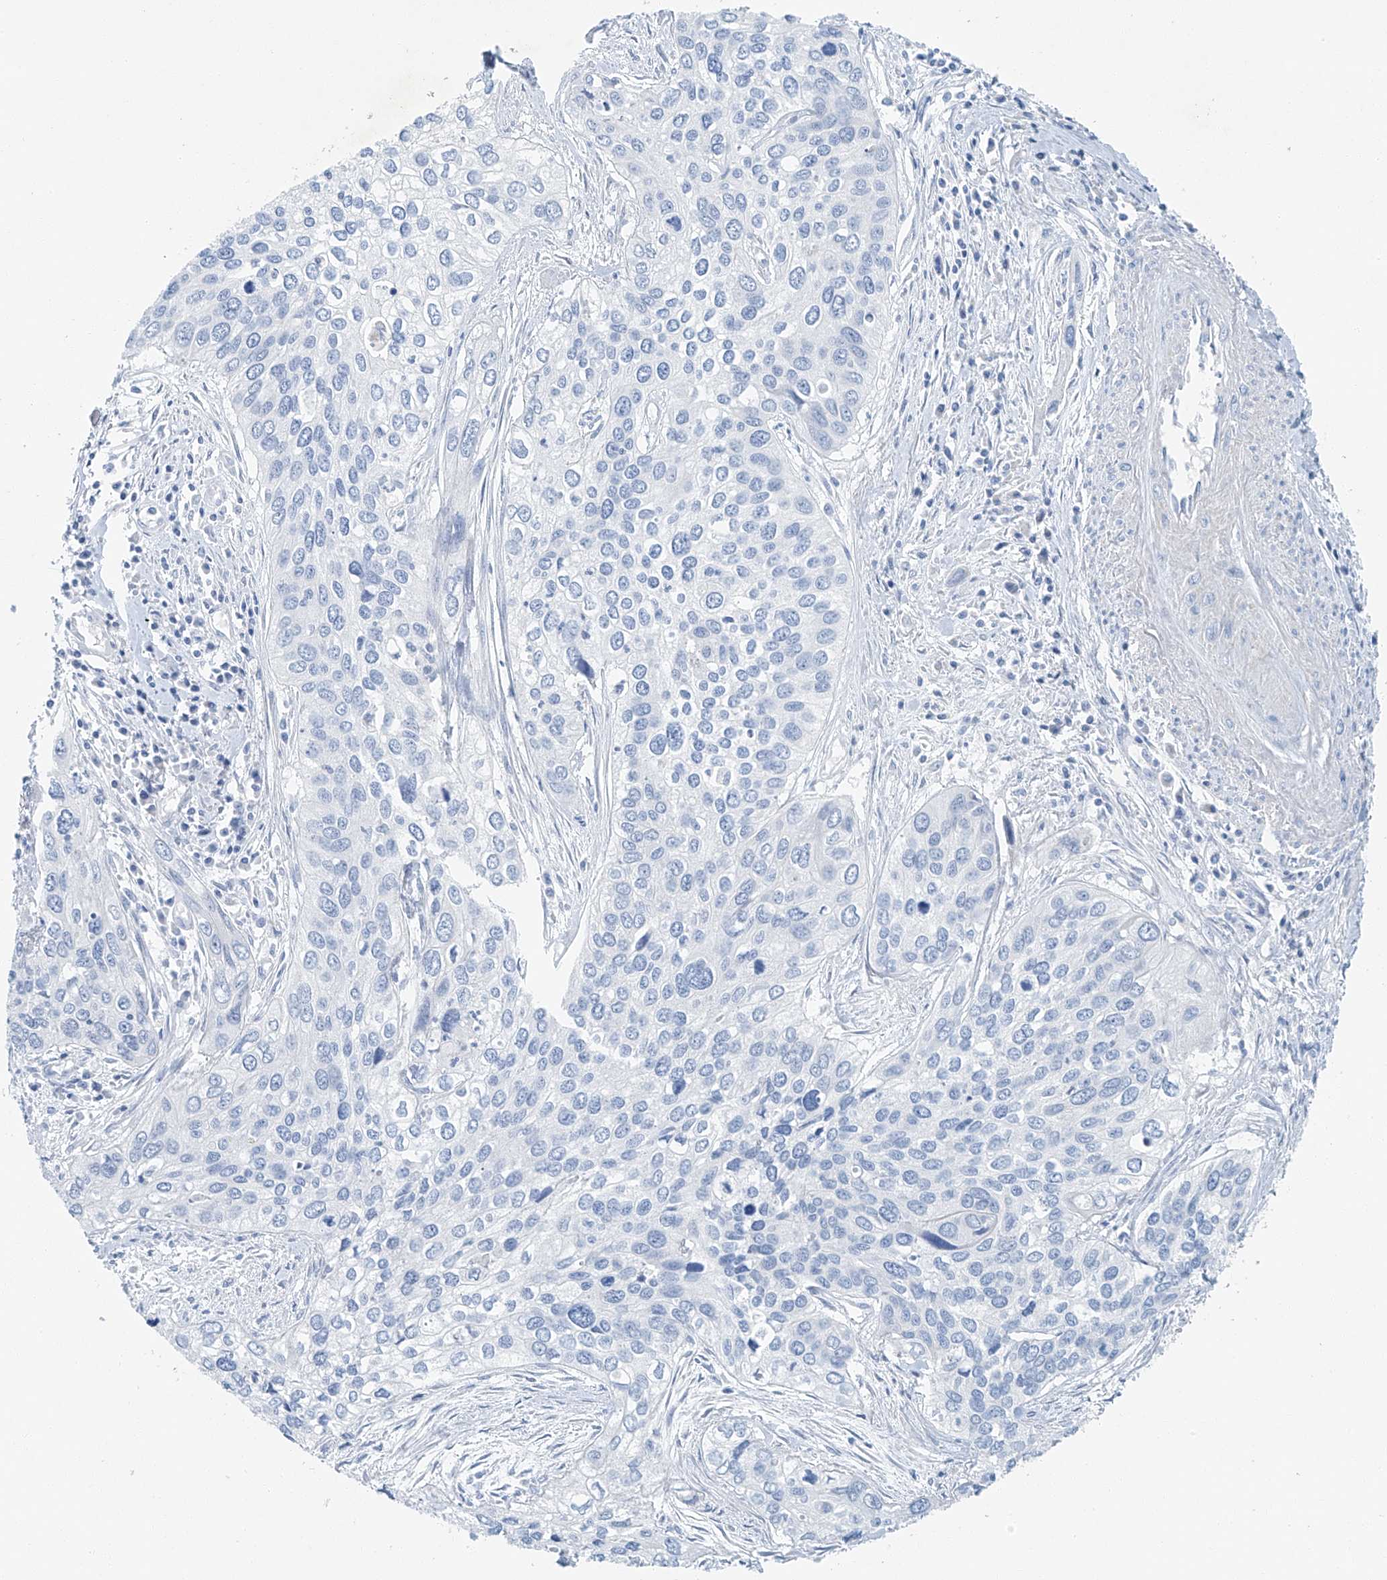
{"staining": {"intensity": "negative", "quantity": "none", "location": "none"}, "tissue": "cervical cancer", "cell_type": "Tumor cells", "image_type": "cancer", "snomed": [{"axis": "morphology", "description": "Squamous cell carcinoma, NOS"}, {"axis": "topography", "description": "Cervix"}], "caption": "The histopathology image exhibits no significant positivity in tumor cells of cervical cancer.", "gene": "C1orf87", "patient": {"sex": "female", "age": 55}}